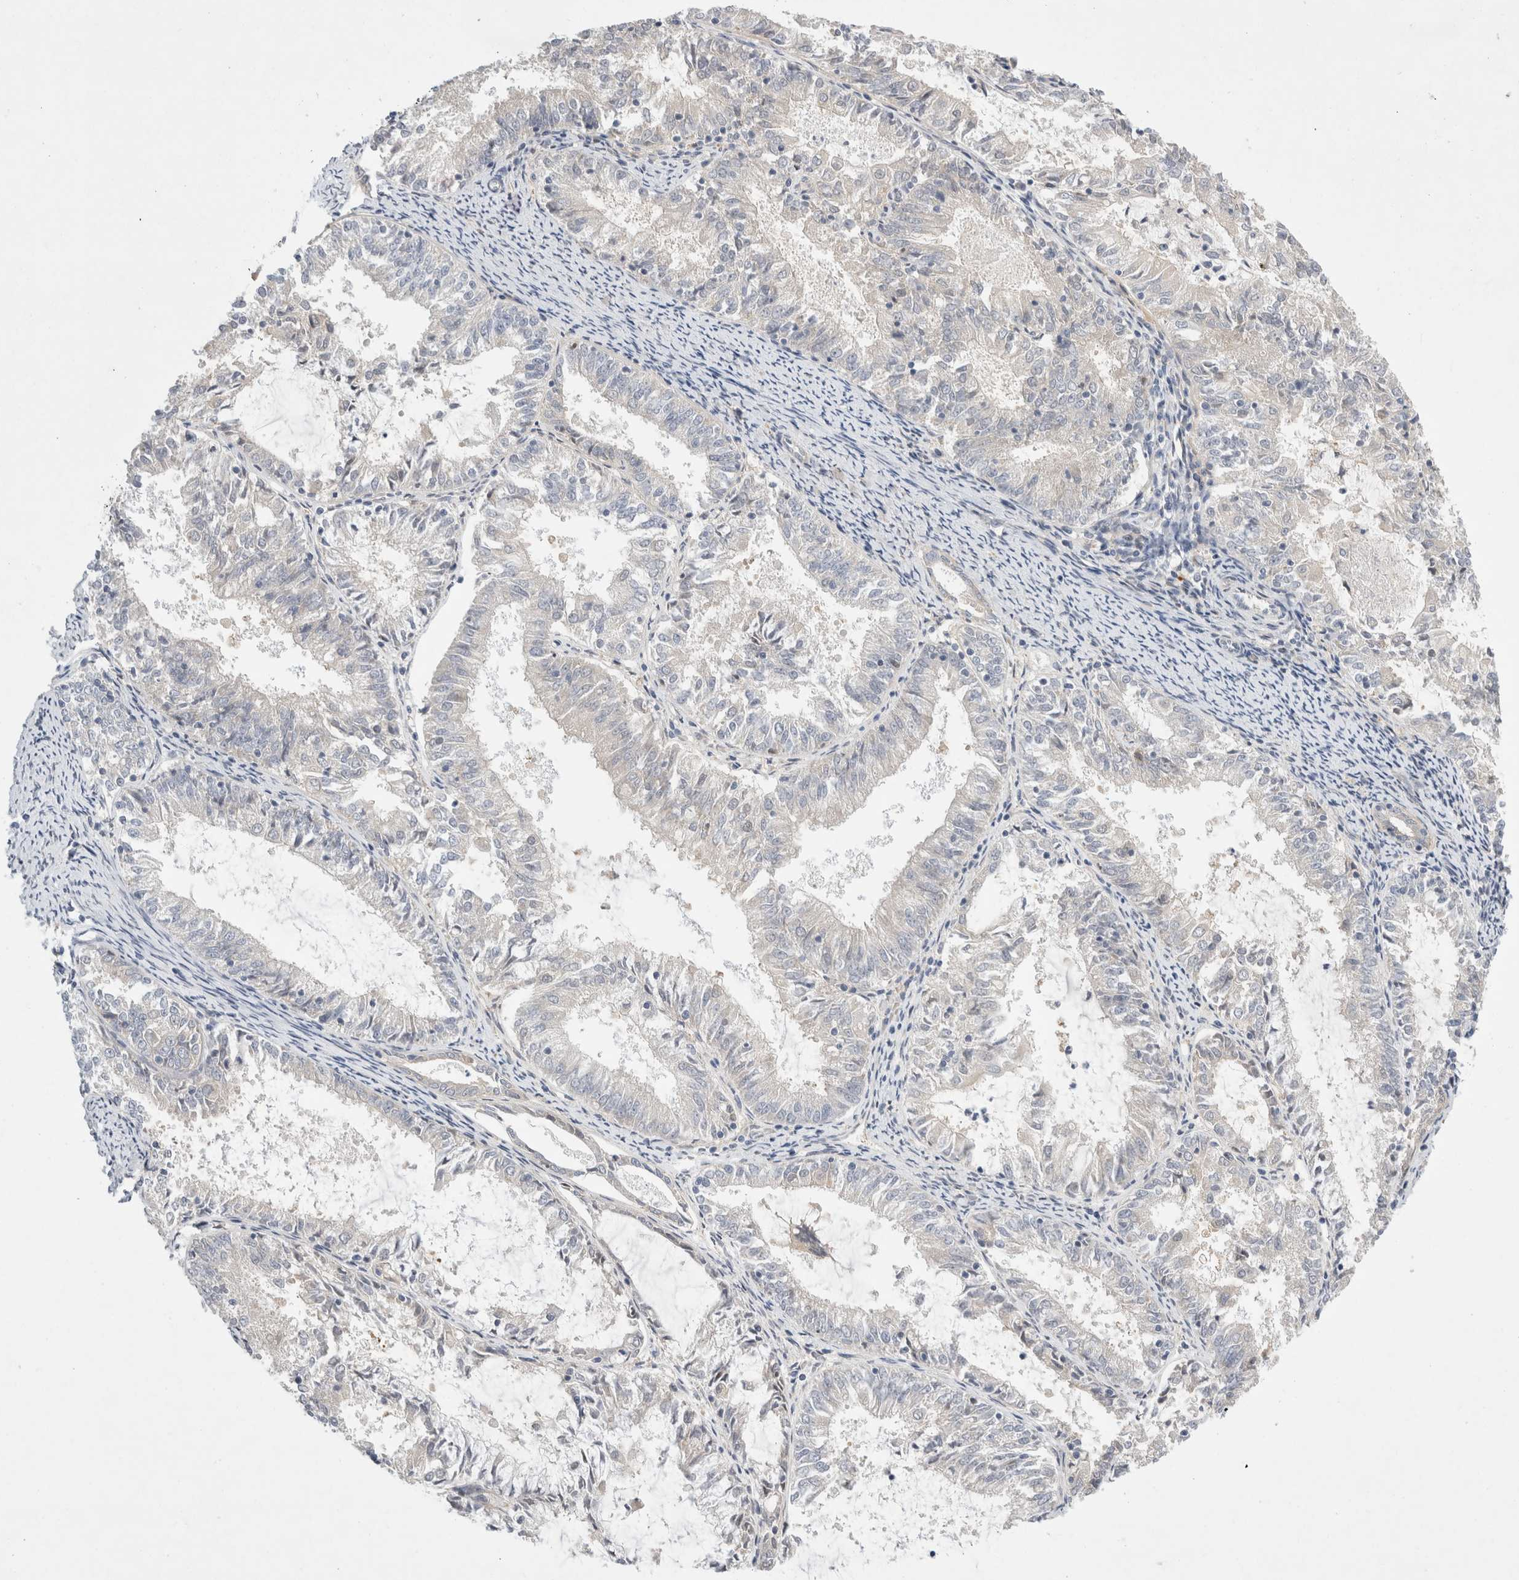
{"staining": {"intensity": "negative", "quantity": "none", "location": "none"}, "tissue": "endometrial cancer", "cell_type": "Tumor cells", "image_type": "cancer", "snomed": [{"axis": "morphology", "description": "Adenocarcinoma, NOS"}, {"axis": "topography", "description": "Endometrium"}], "caption": "This is a micrograph of IHC staining of endometrial adenocarcinoma, which shows no expression in tumor cells.", "gene": "CDCA7L", "patient": {"sex": "female", "age": 57}}